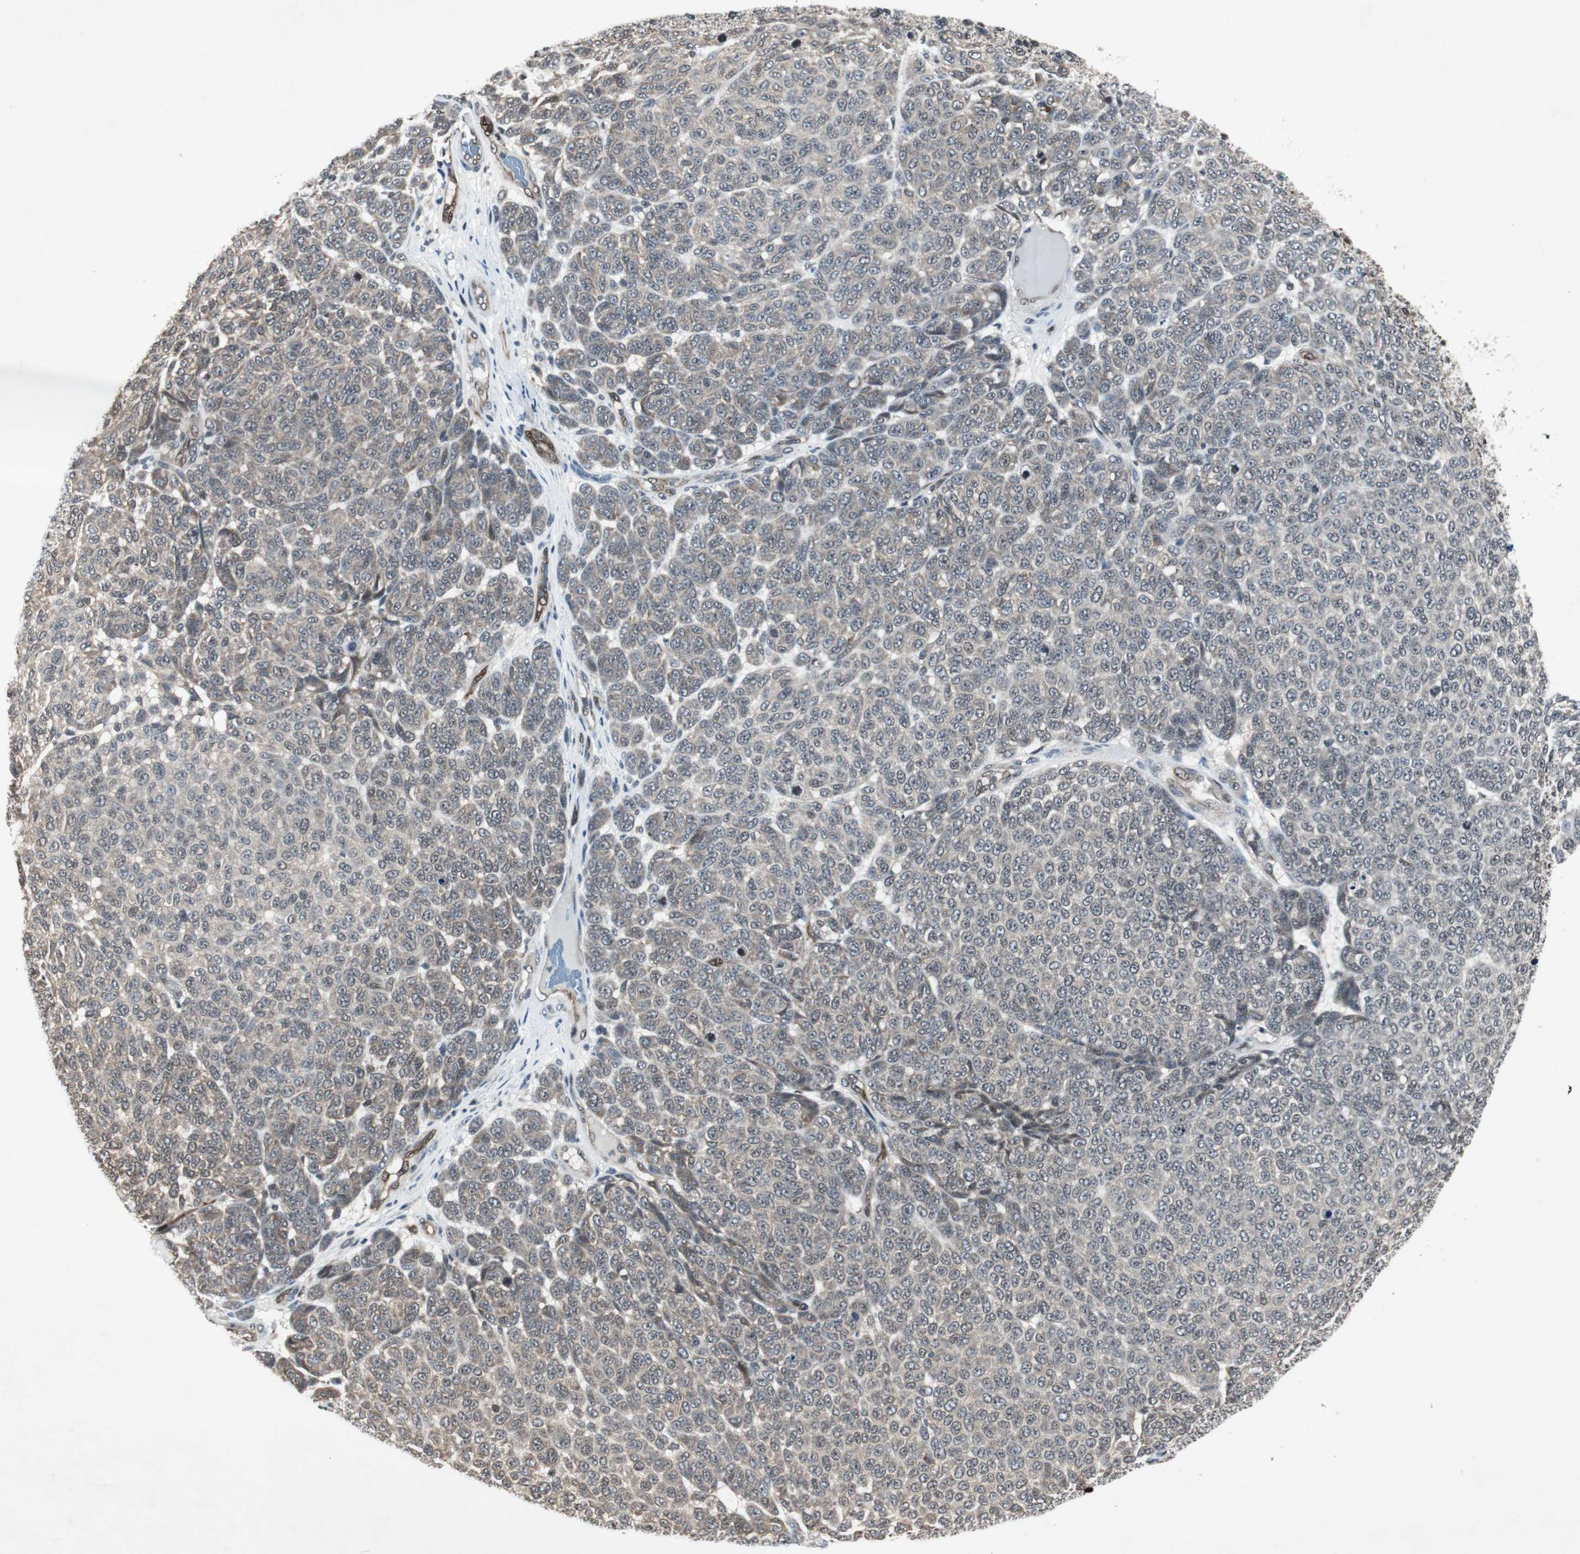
{"staining": {"intensity": "negative", "quantity": "none", "location": "none"}, "tissue": "melanoma", "cell_type": "Tumor cells", "image_type": "cancer", "snomed": [{"axis": "morphology", "description": "Malignant melanoma, NOS"}, {"axis": "topography", "description": "Skin"}], "caption": "Melanoma stained for a protein using immunohistochemistry (IHC) reveals no expression tumor cells.", "gene": "SMAD1", "patient": {"sex": "male", "age": 59}}